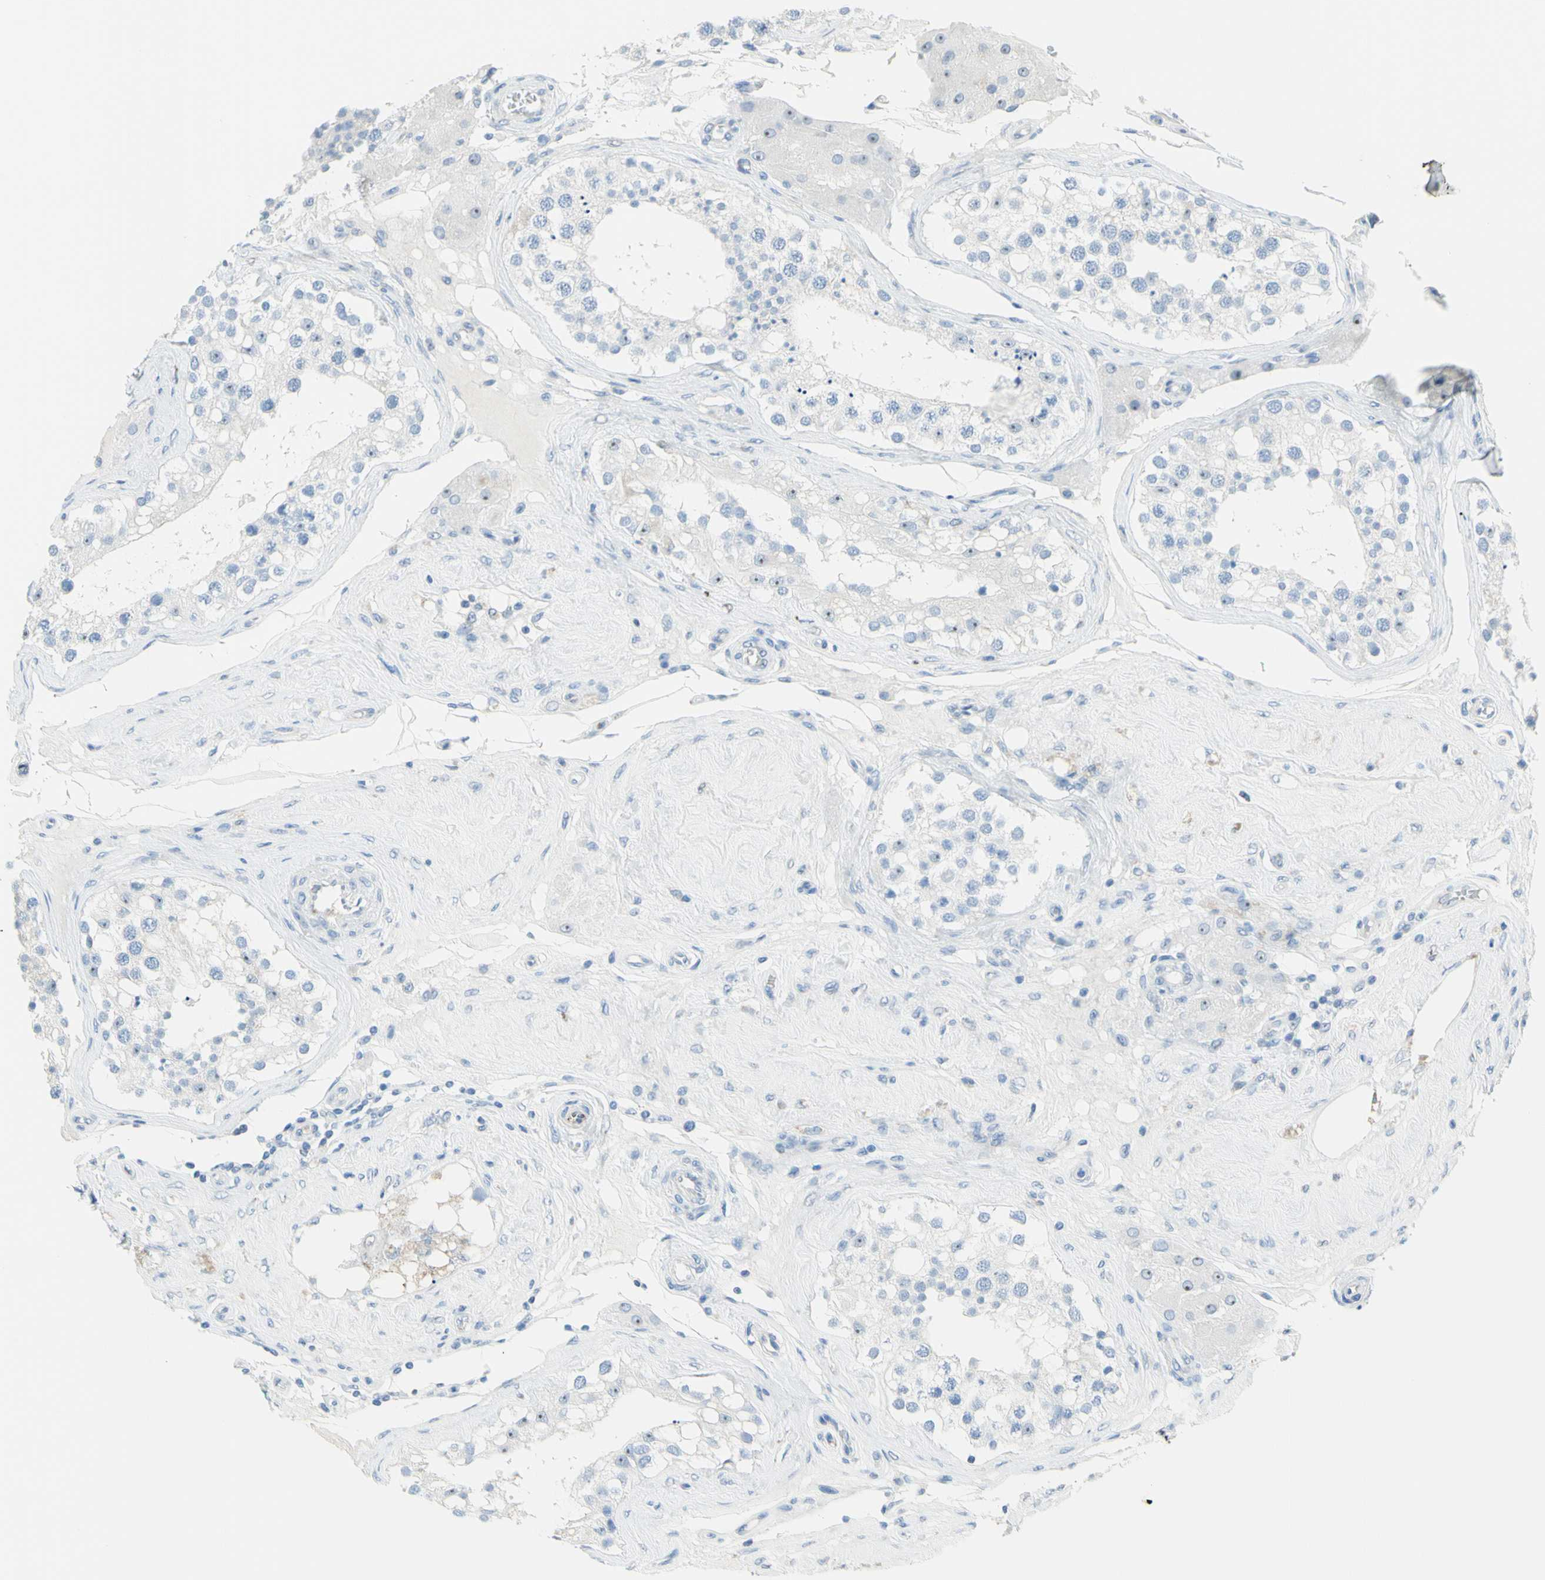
{"staining": {"intensity": "weak", "quantity": "<25%", "location": "nuclear"}, "tissue": "testis", "cell_type": "Cells in seminiferous ducts", "image_type": "normal", "snomed": [{"axis": "morphology", "description": "Normal tissue, NOS"}, {"axis": "topography", "description": "Testis"}], "caption": "Immunohistochemical staining of benign human testis shows no significant positivity in cells in seminiferous ducts. (Brightfield microscopy of DAB (3,3'-diaminobenzidine) immunohistochemistry at high magnification).", "gene": "CYSLTR1", "patient": {"sex": "male", "age": 68}}